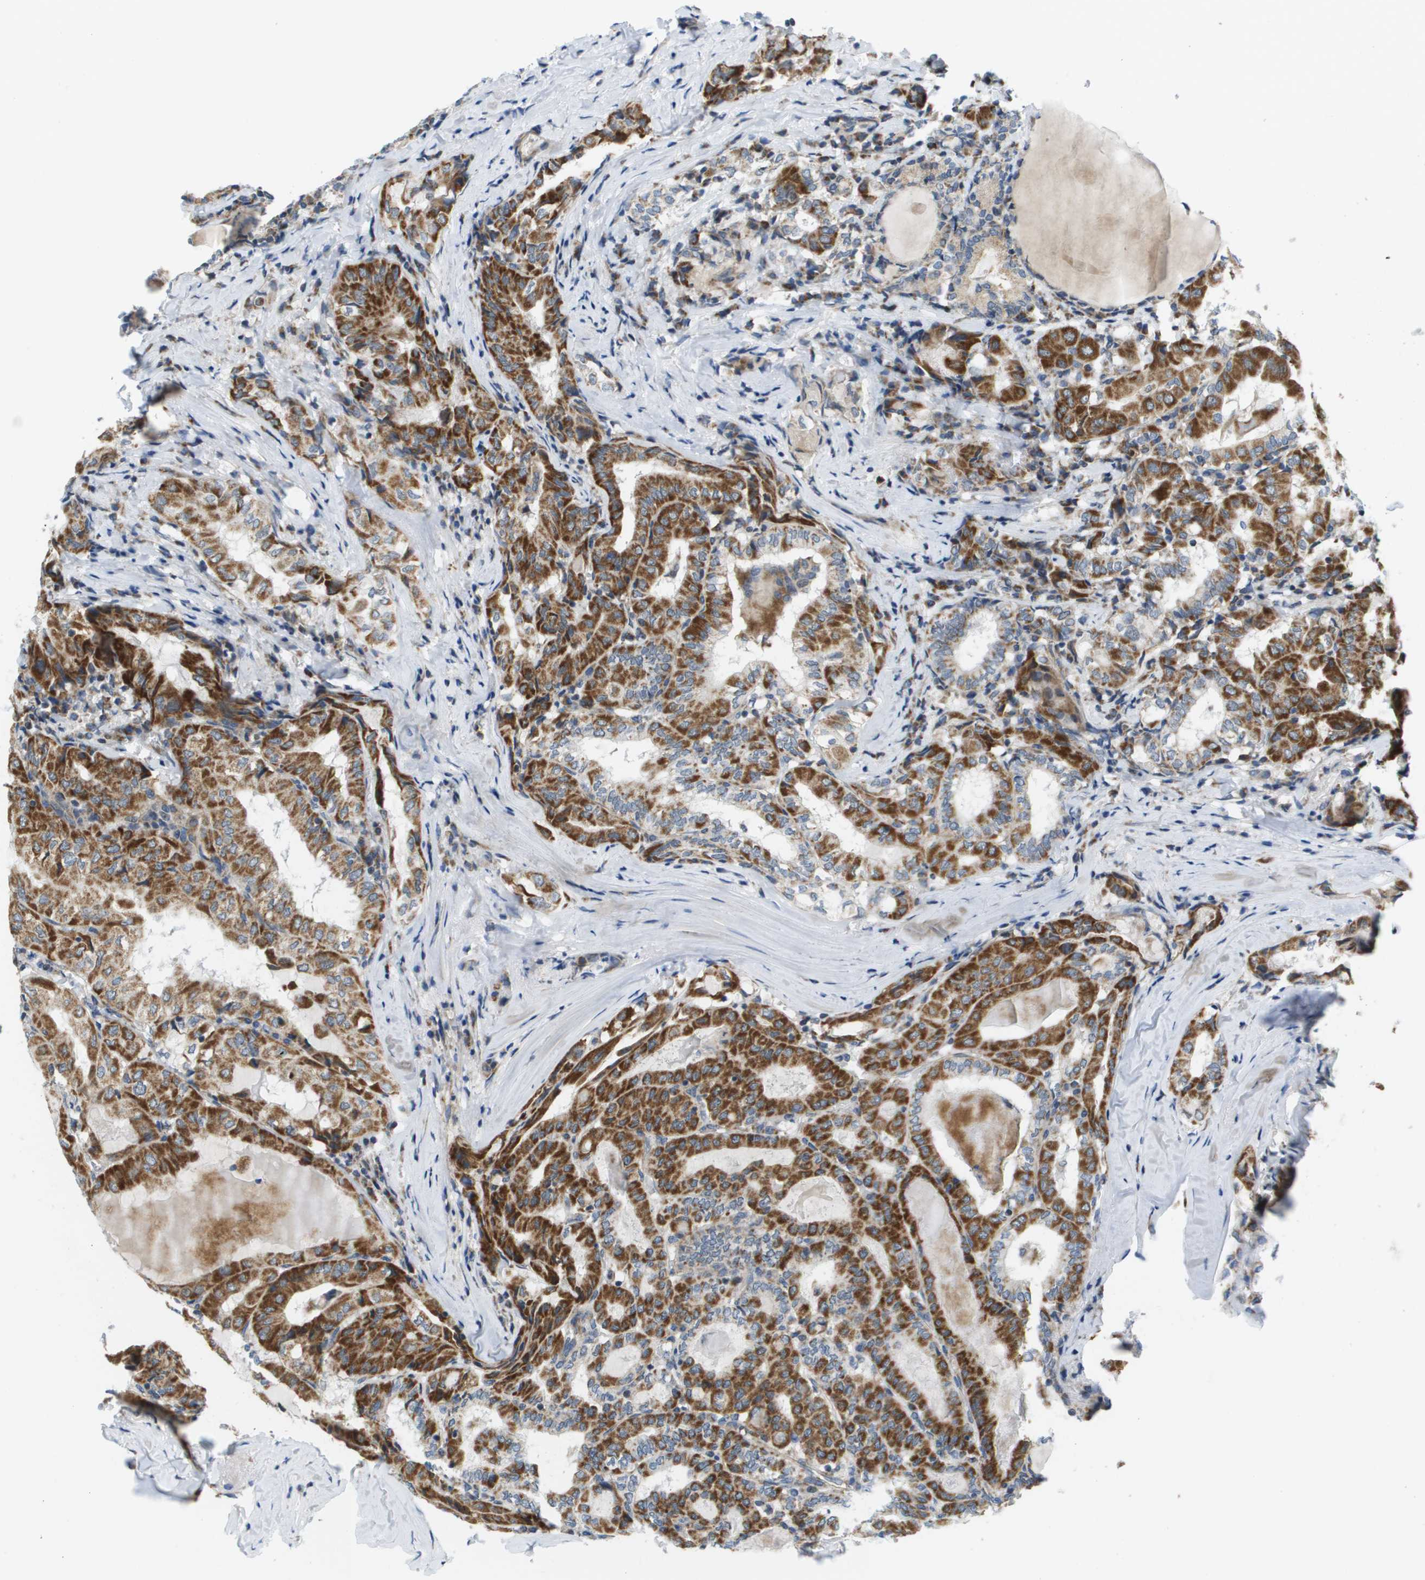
{"staining": {"intensity": "strong", "quantity": ">75%", "location": "cytoplasmic/membranous"}, "tissue": "thyroid cancer", "cell_type": "Tumor cells", "image_type": "cancer", "snomed": [{"axis": "morphology", "description": "Papillary adenocarcinoma, NOS"}, {"axis": "topography", "description": "Thyroid gland"}], "caption": "Immunohistochemical staining of human thyroid papillary adenocarcinoma reveals high levels of strong cytoplasmic/membranous staining in approximately >75% of tumor cells. (IHC, brightfield microscopy, high magnification).", "gene": "KRT23", "patient": {"sex": "female", "age": 42}}